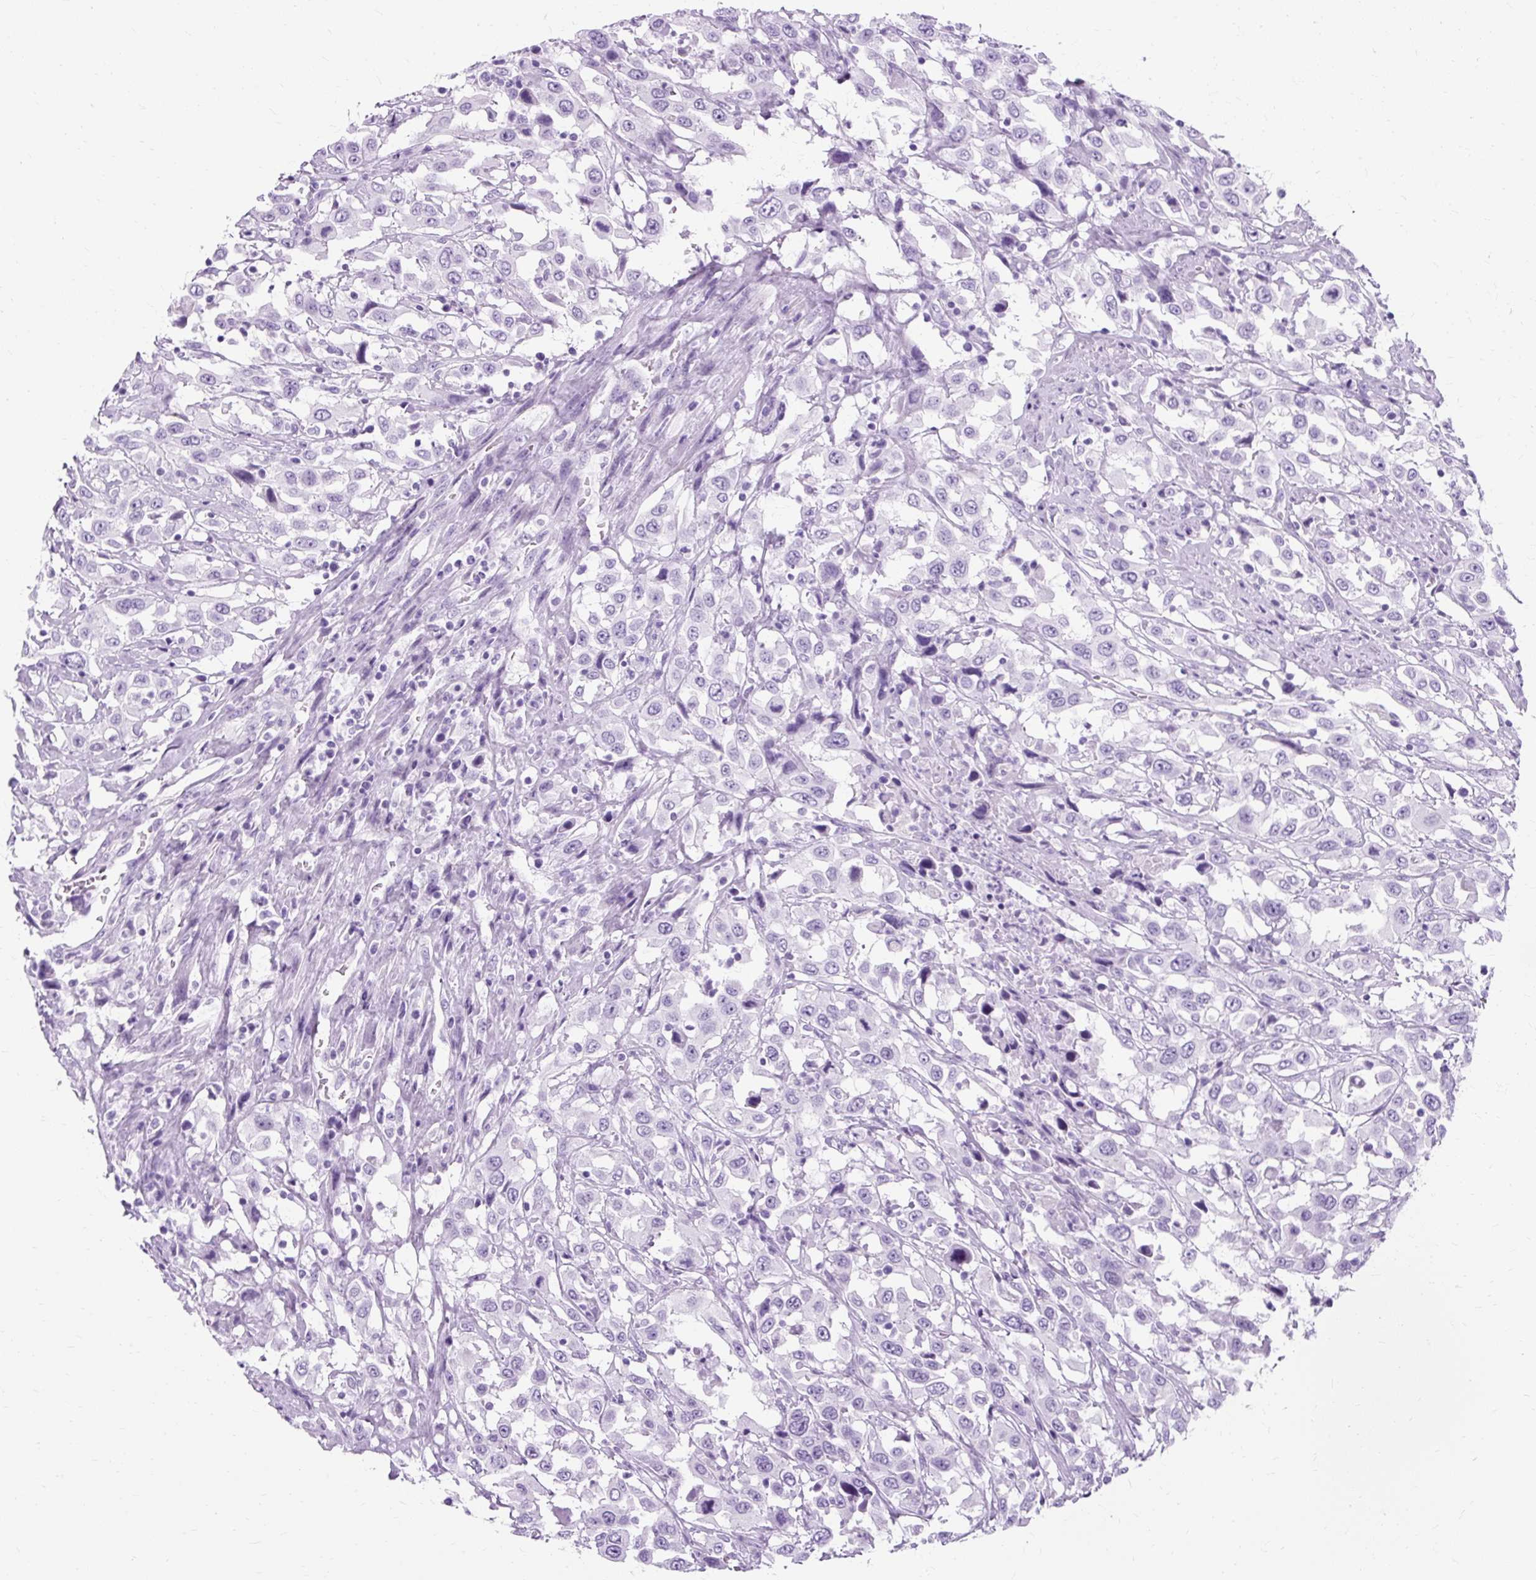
{"staining": {"intensity": "negative", "quantity": "none", "location": "none"}, "tissue": "urothelial cancer", "cell_type": "Tumor cells", "image_type": "cancer", "snomed": [{"axis": "morphology", "description": "Urothelial carcinoma, High grade"}, {"axis": "topography", "description": "Urinary bladder"}], "caption": "Image shows no protein positivity in tumor cells of urothelial cancer tissue.", "gene": "TMEM89", "patient": {"sex": "male", "age": 61}}